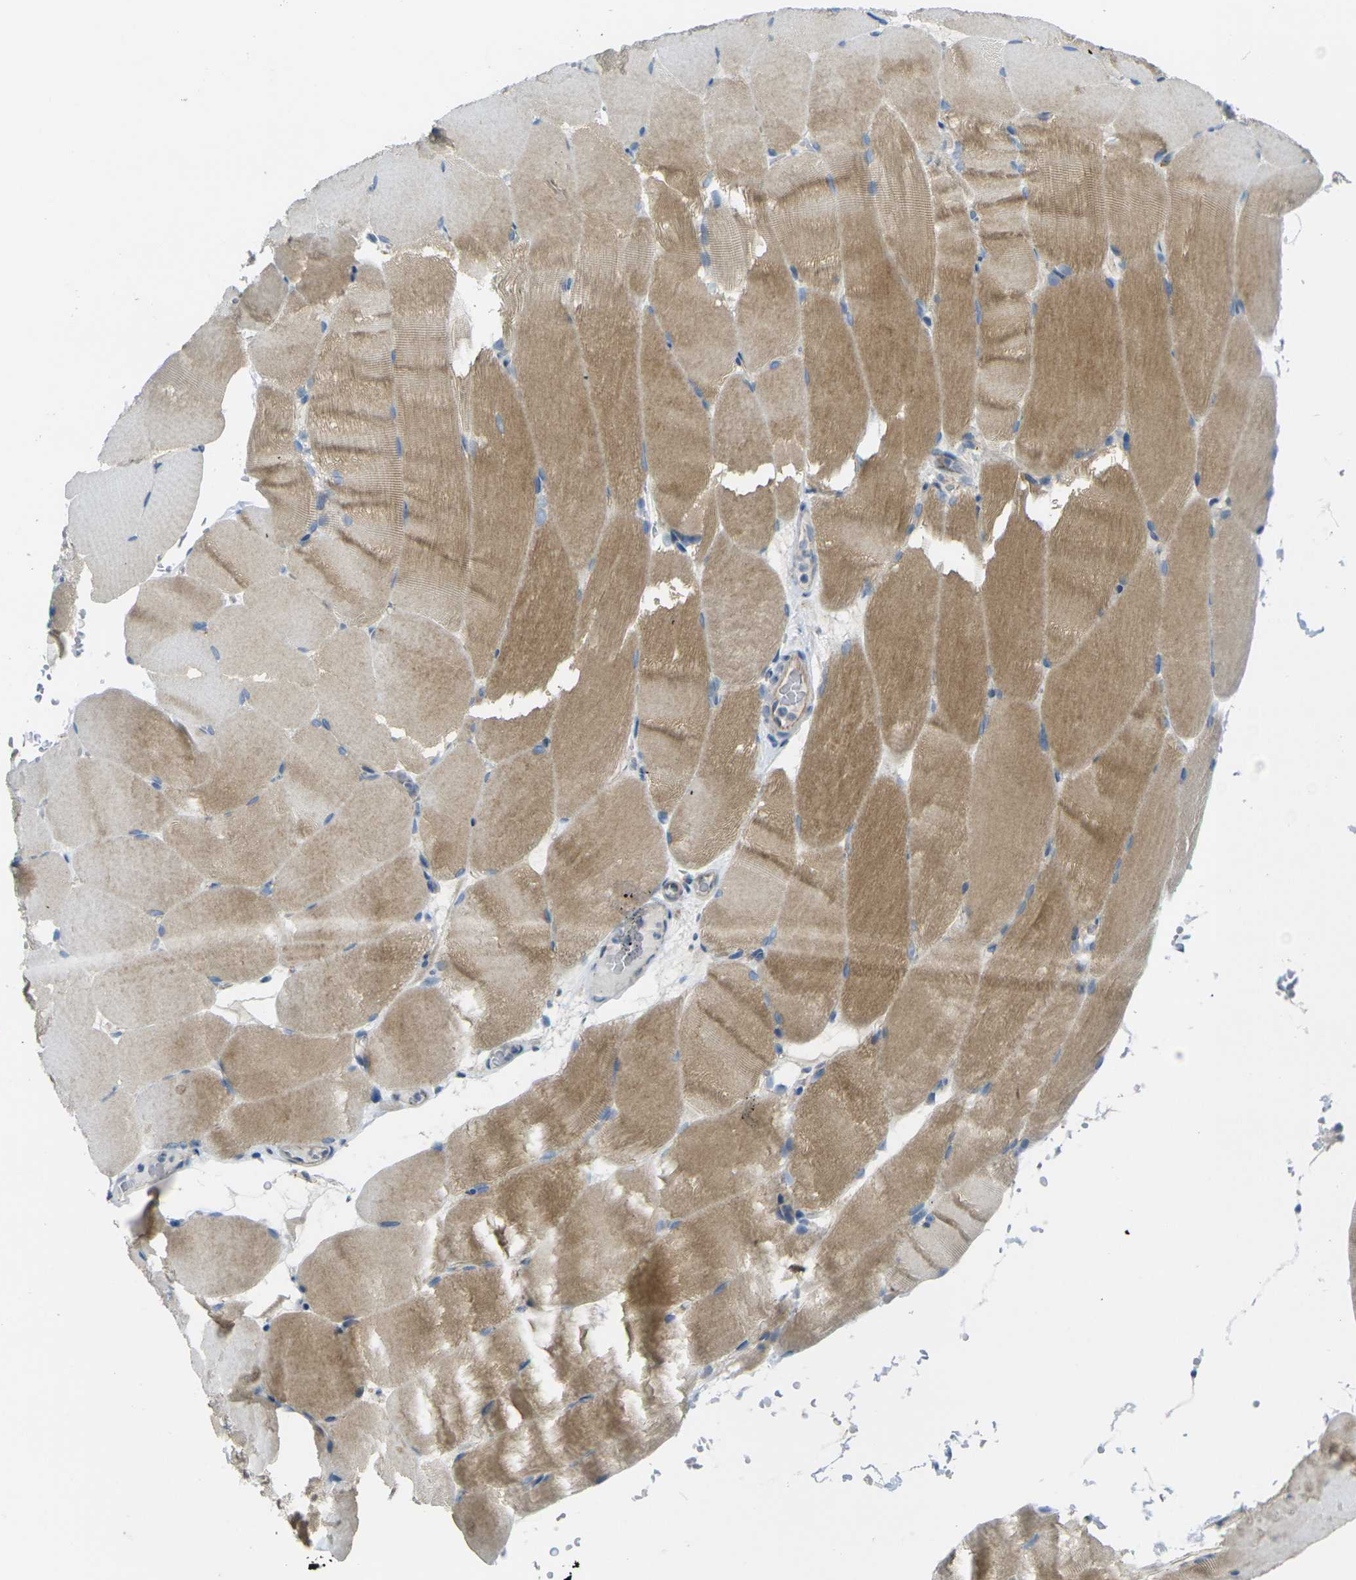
{"staining": {"intensity": "moderate", "quantity": "25%-75%", "location": "cytoplasmic/membranous"}, "tissue": "skeletal muscle", "cell_type": "Myocytes", "image_type": "normal", "snomed": [{"axis": "morphology", "description": "Normal tissue, NOS"}, {"axis": "topography", "description": "Skeletal muscle"}, {"axis": "topography", "description": "Parathyroid gland"}], "caption": "This photomicrograph displays immunohistochemistry (IHC) staining of benign human skeletal muscle, with medium moderate cytoplasmic/membranous staining in approximately 25%-75% of myocytes.", "gene": "RHBDD1", "patient": {"sex": "female", "age": 37}}